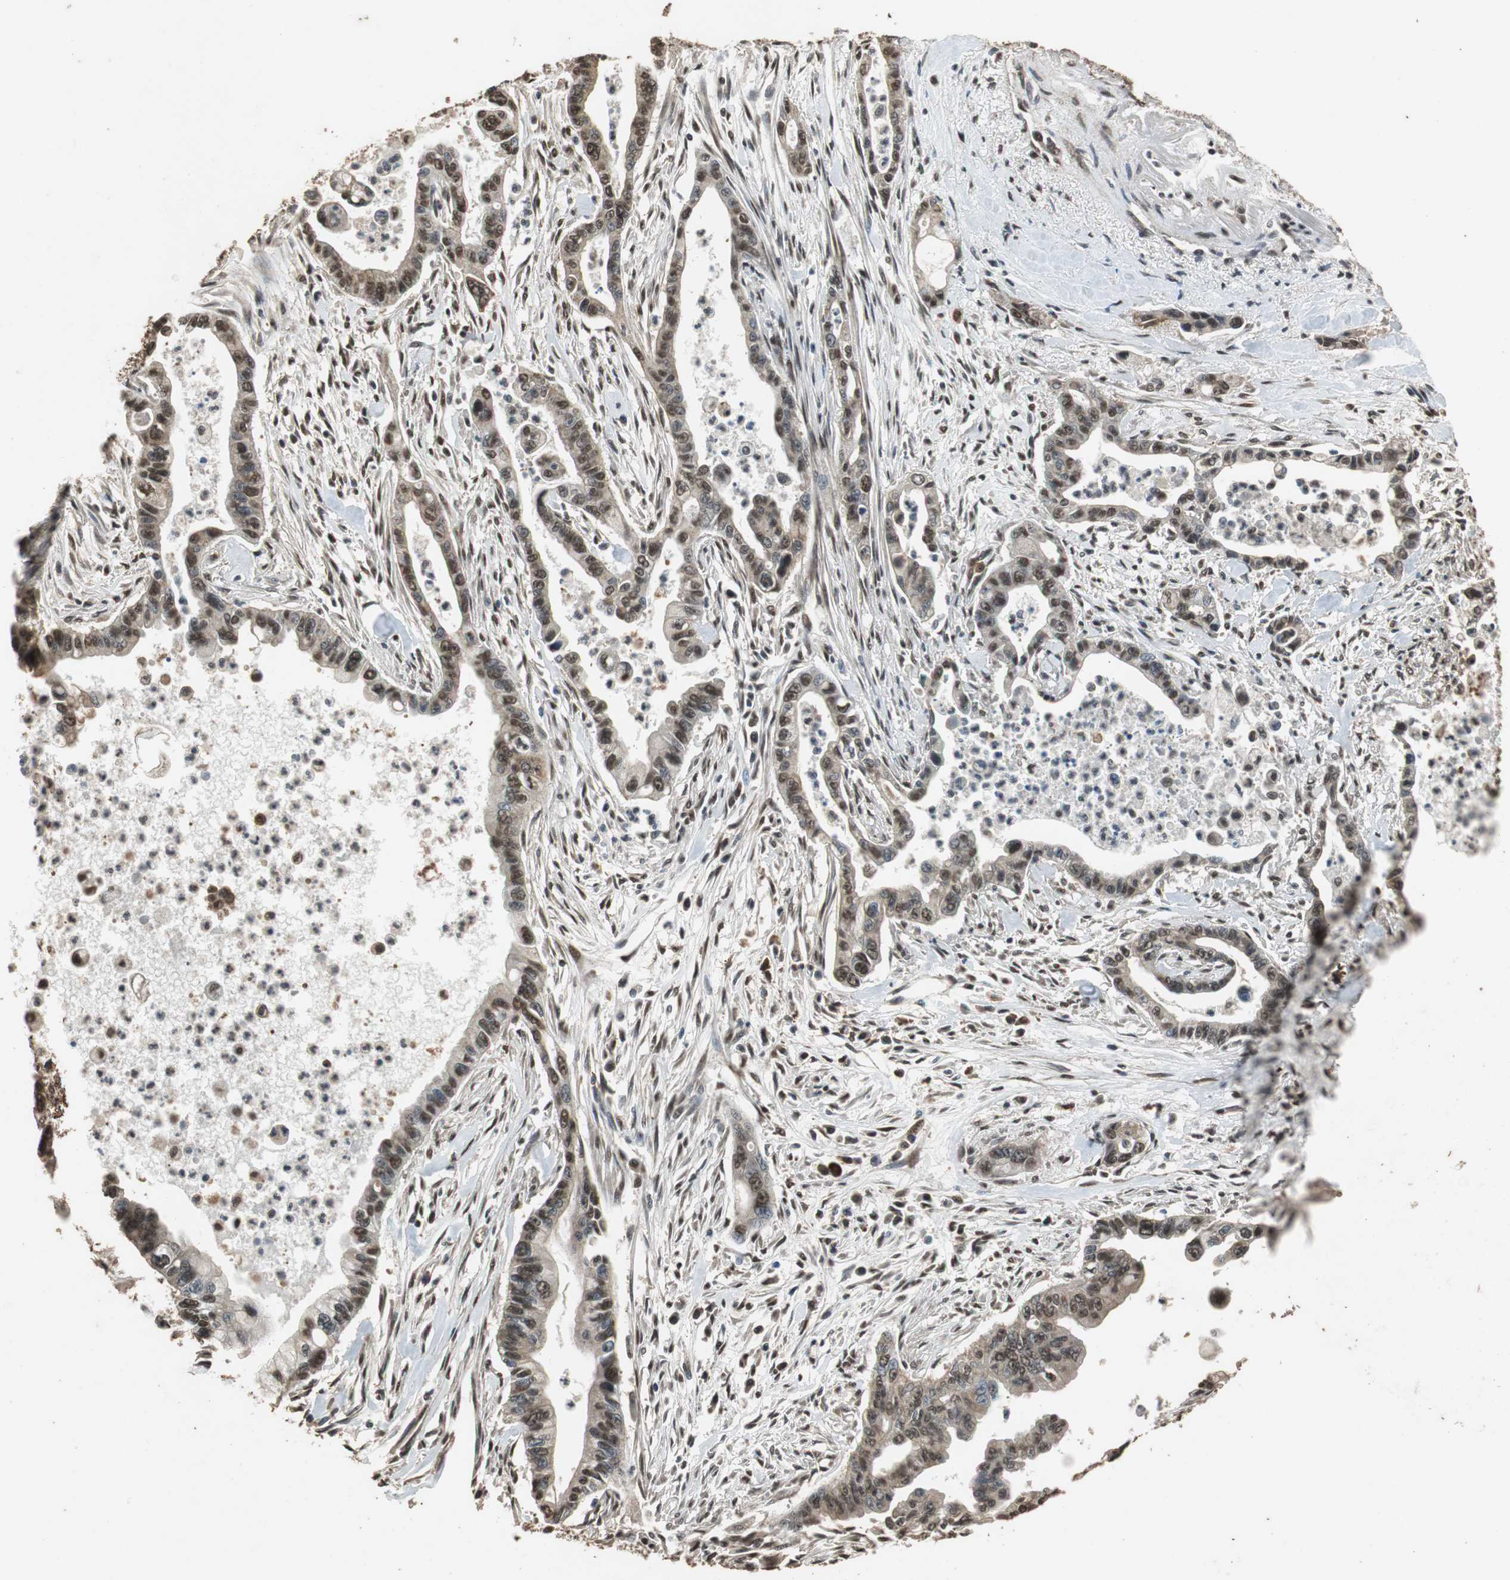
{"staining": {"intensity": "moderate", "quantity": ">75%", "location": "cytoplasmic/membranous,nuclear"}, "tissue": "pancreatic cancer", "cell_type": "Tumor cells", "image_type": "cancer", "snomed": [{"axis": "morphology", "description": "Adenocarcinoma, NOS"}, {"axis": "topography", "description": "Pancreas"}], "caption": "Protein staining of pancreatic cancer (adenocarcinoma) tissue demonstrates moderate cytoplasmic/membranous and nuclear expression in about >75% of tumor cells. The staining is performed using DAB (3,3'-diaminobenzidine) brown chromogen to label protein expression. The nuclei are counter-stained blue using hematoxylin.", "gene": "ZNF18", "patient": {"sex": "male", "age": 70}}